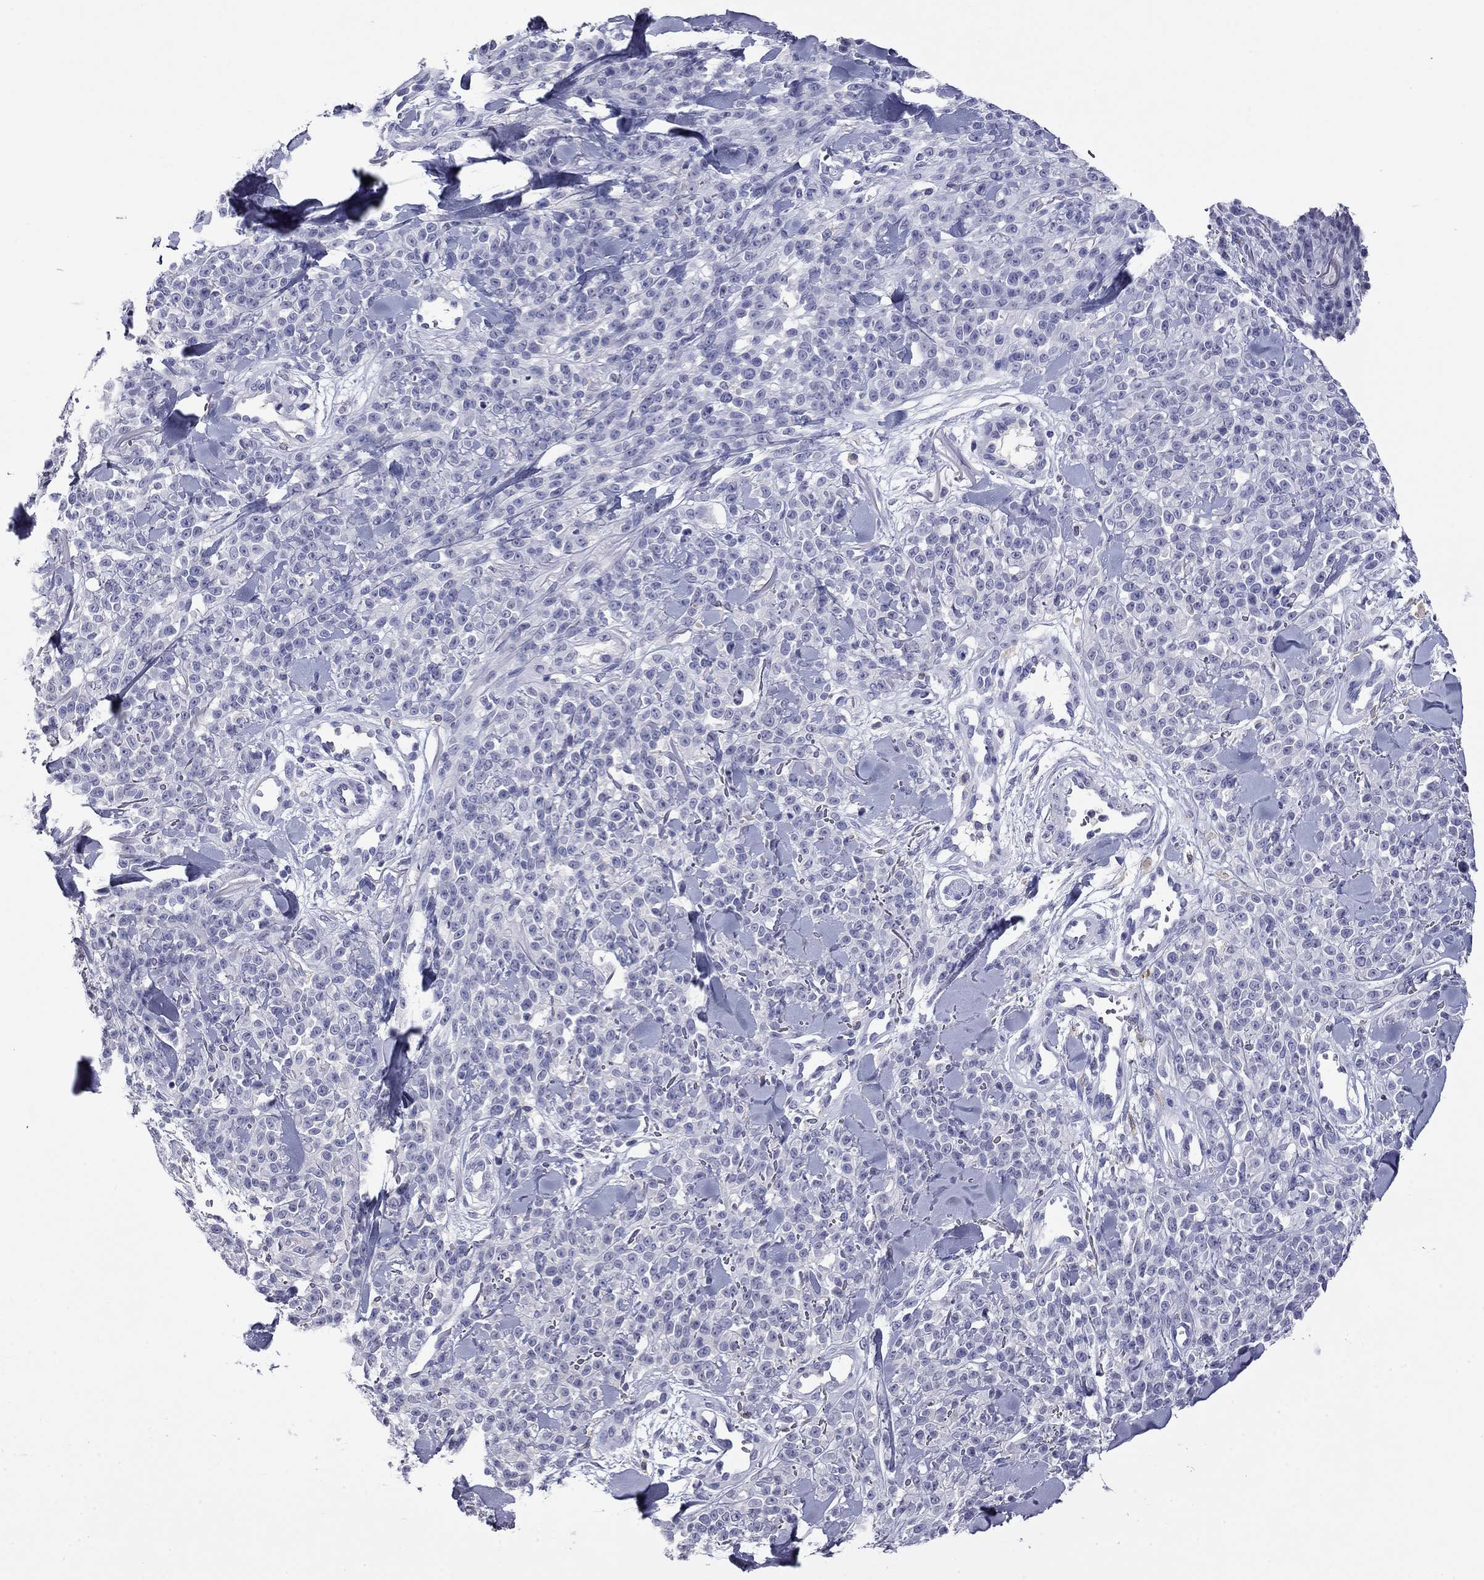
{"staining": {"intensity": "negative", "quantity": "none", "location": "none"}, "tissue": "melanoma", "cell_type": "Tumor cells", "image_type": "cancer", "snomed": [{"axis": "morphology", "description": "Malignant melanoma, NOS"}, {"axis": "topography", "description": "Skin"}, {"axis": "topography", "description": "Skin of trunk"}], "caption": "Tumor cells are negative for protein expression in human melanoma.", "gene": "CFAP119", "patient": {"sex": "male", "age": 74}}